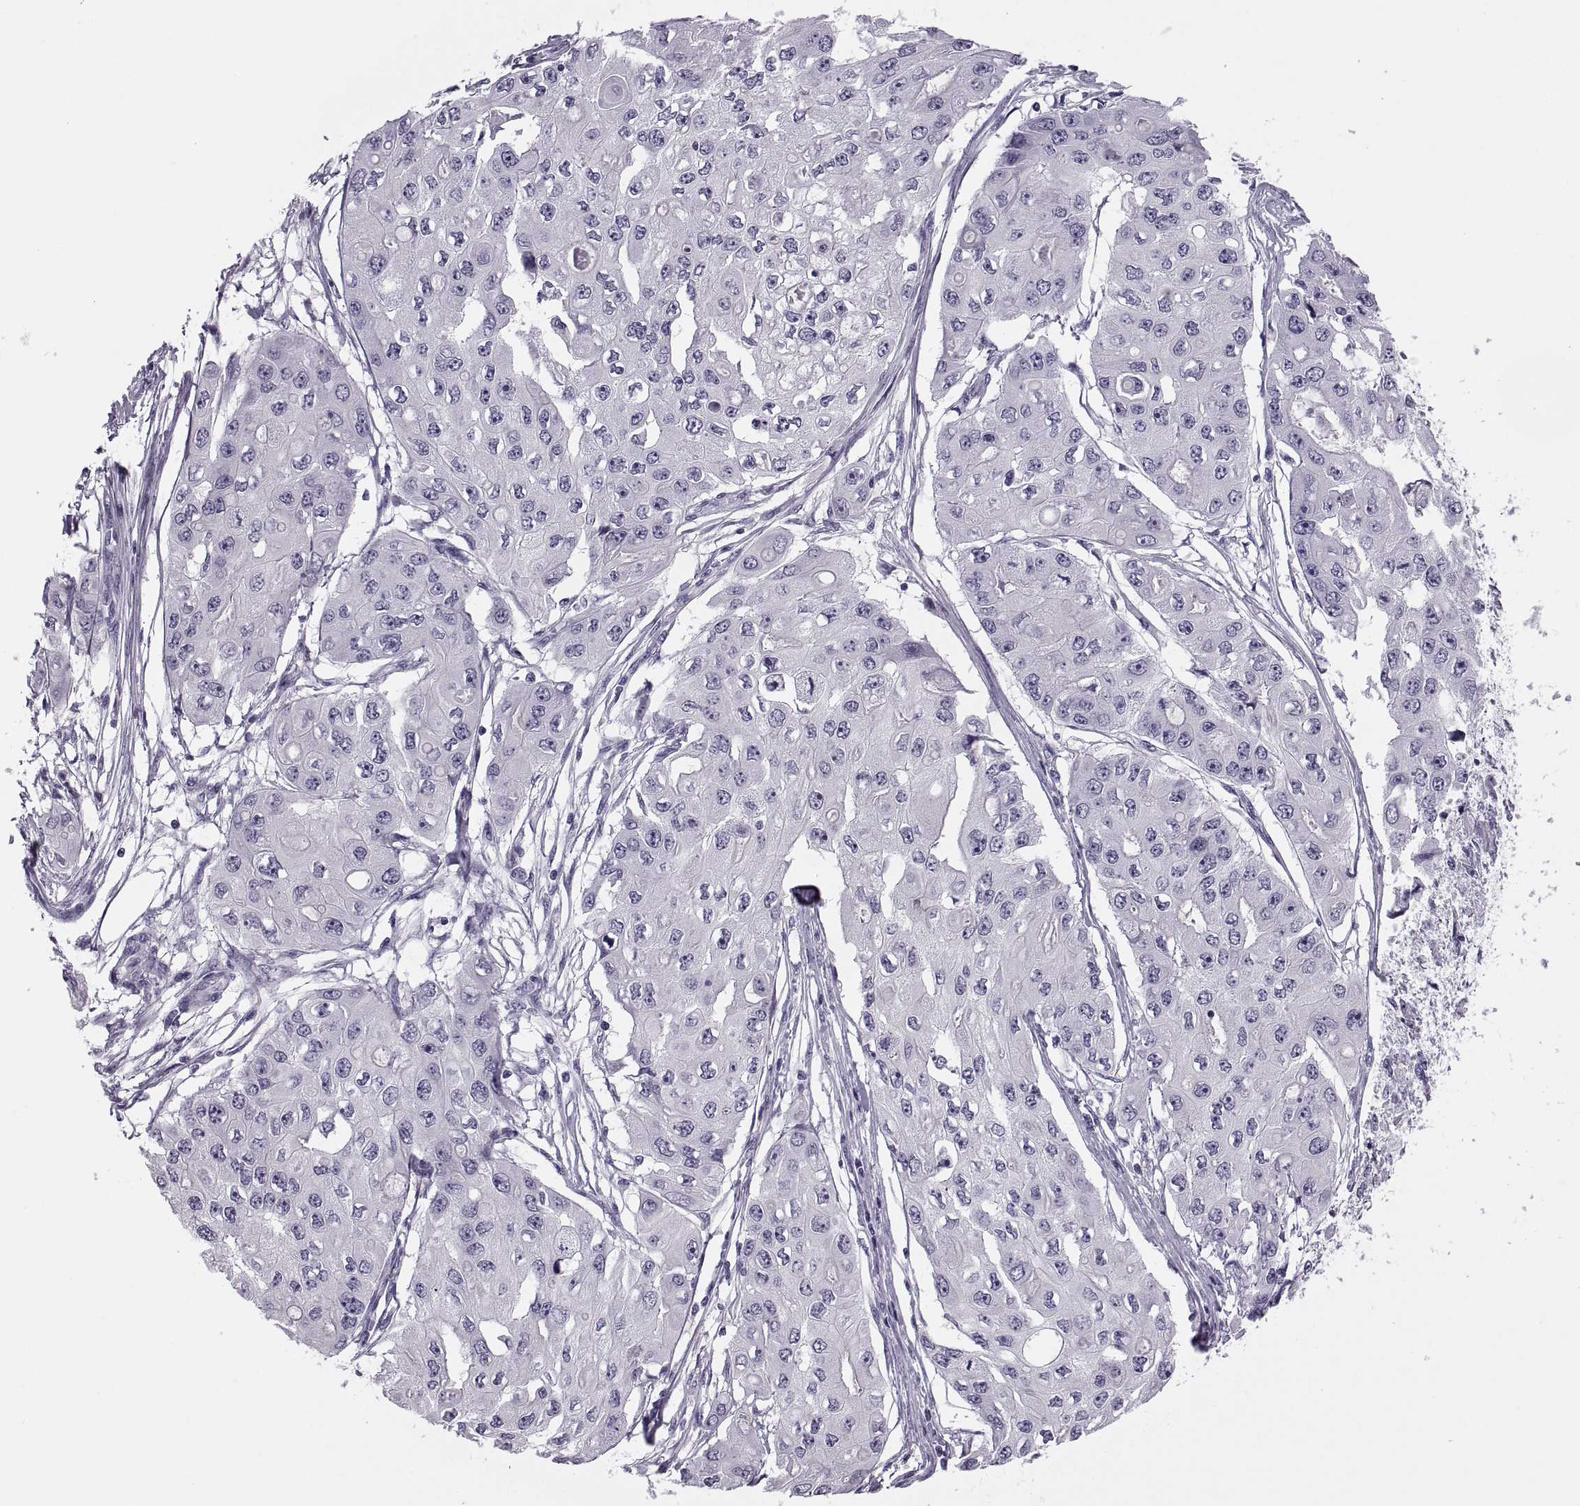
{"staining": {"intensity": "negative", "quantity": "none", "location": "none"}, "tissue": "ovarian cancer", "cell_type": "Tumor cells", "image_type": "cancer", "snomed": [{"axis": "morphology", "description": "Cystadenocarcinoma, serous, NOS"}, {"axis": "topography", "description": "Ovary"}], "caption": "Immunohistochemistry (IHC) of serous cystadenocarcinoma (ovarian) shows no positivity in tumor cells.", "gene": "SYNGR4", "patient": {"sex": "female", "age": 56}}